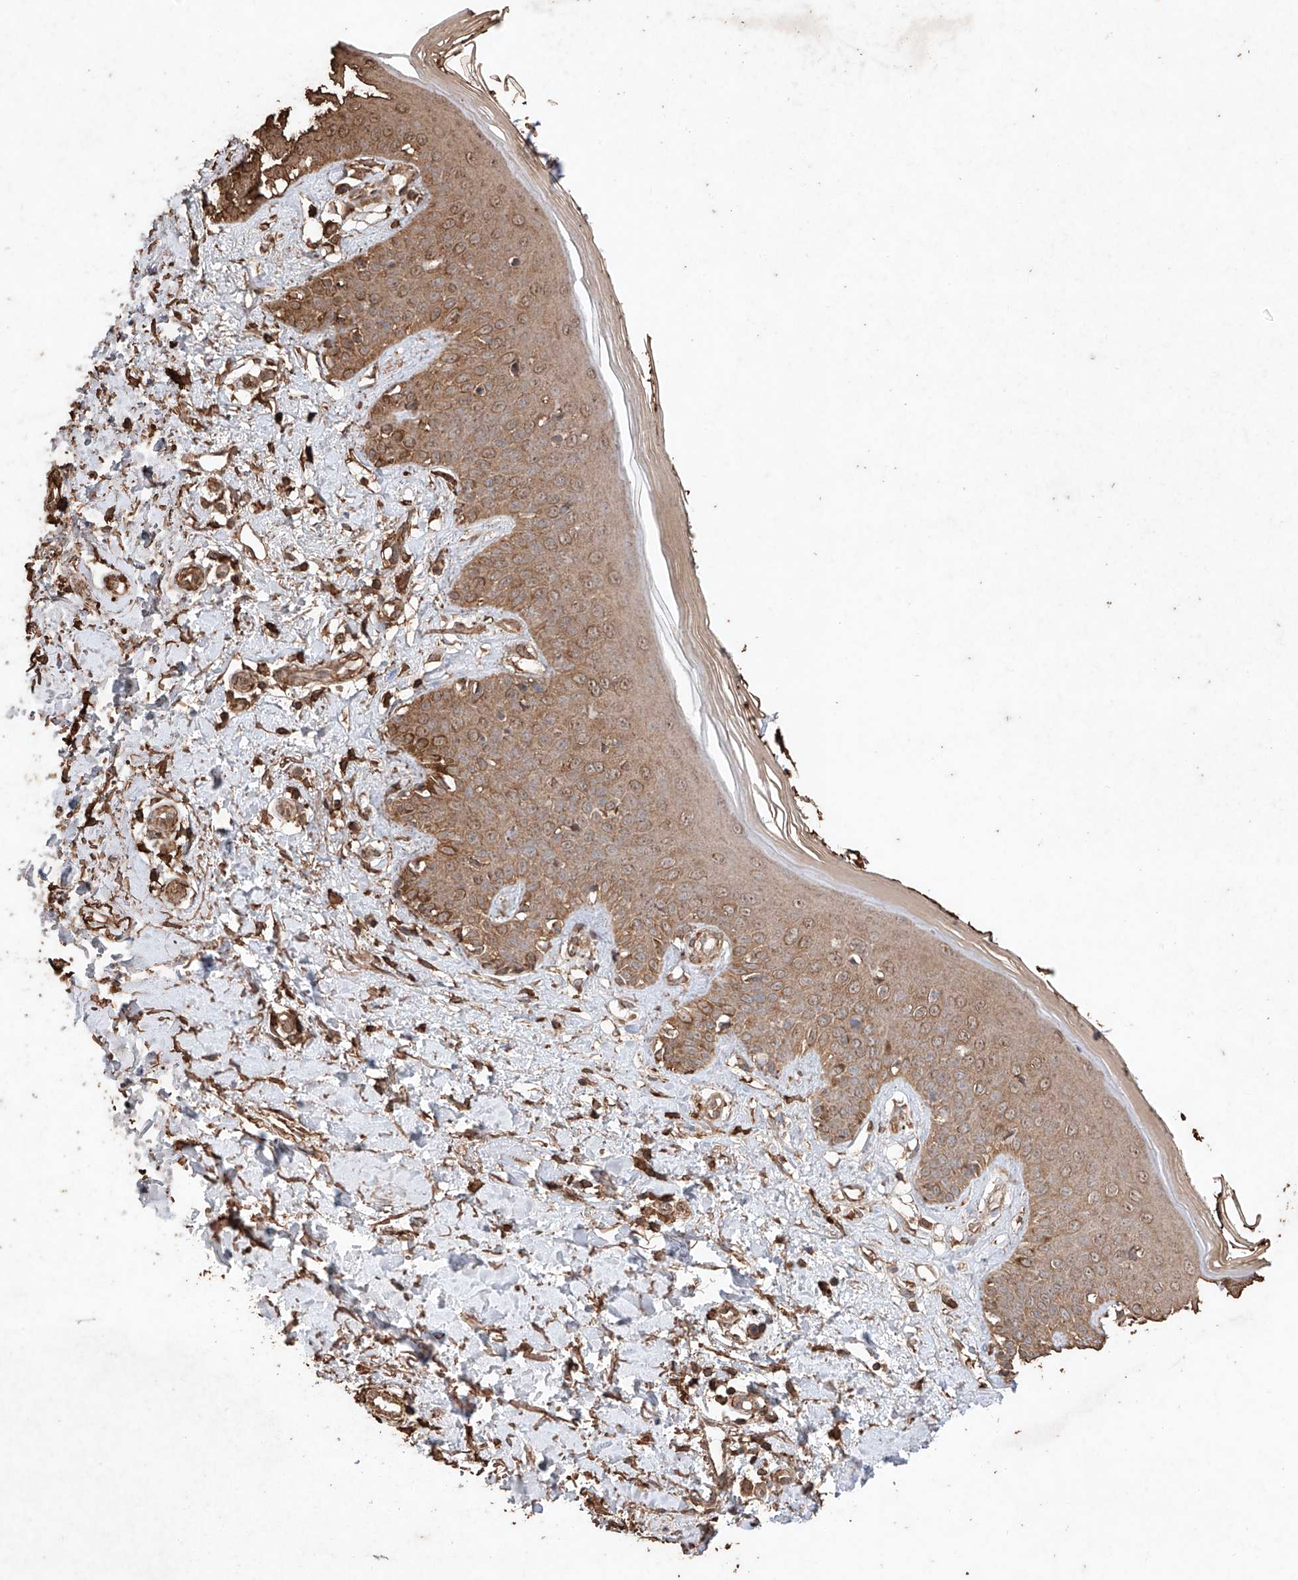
{"staining": {"intensity": "strong", "quantity": ">75%", "location": "cytoplasmic/membranous"}, "tissue": "skin", "cell_type": "Fibroblasts", "image_type": "normal", "snomed": [{"axis": "morphology", "description": "Normal tissue, NOS"}, {"axis": "topography", "description": "Skin"}], "caption": "IHC staining of normal skin, which shows high levels of strong cytoplasmic/membranous positivity in approximately >75% of fibroblasts indicating strong cytoplasmic/membranous protein staining. The staining was performed using DAB (brown) for protein detection and nuclei were counterstained in hematoxylin (blue).", "gene": "M6PR", "patient": {"sex": "female", "age": 64}}